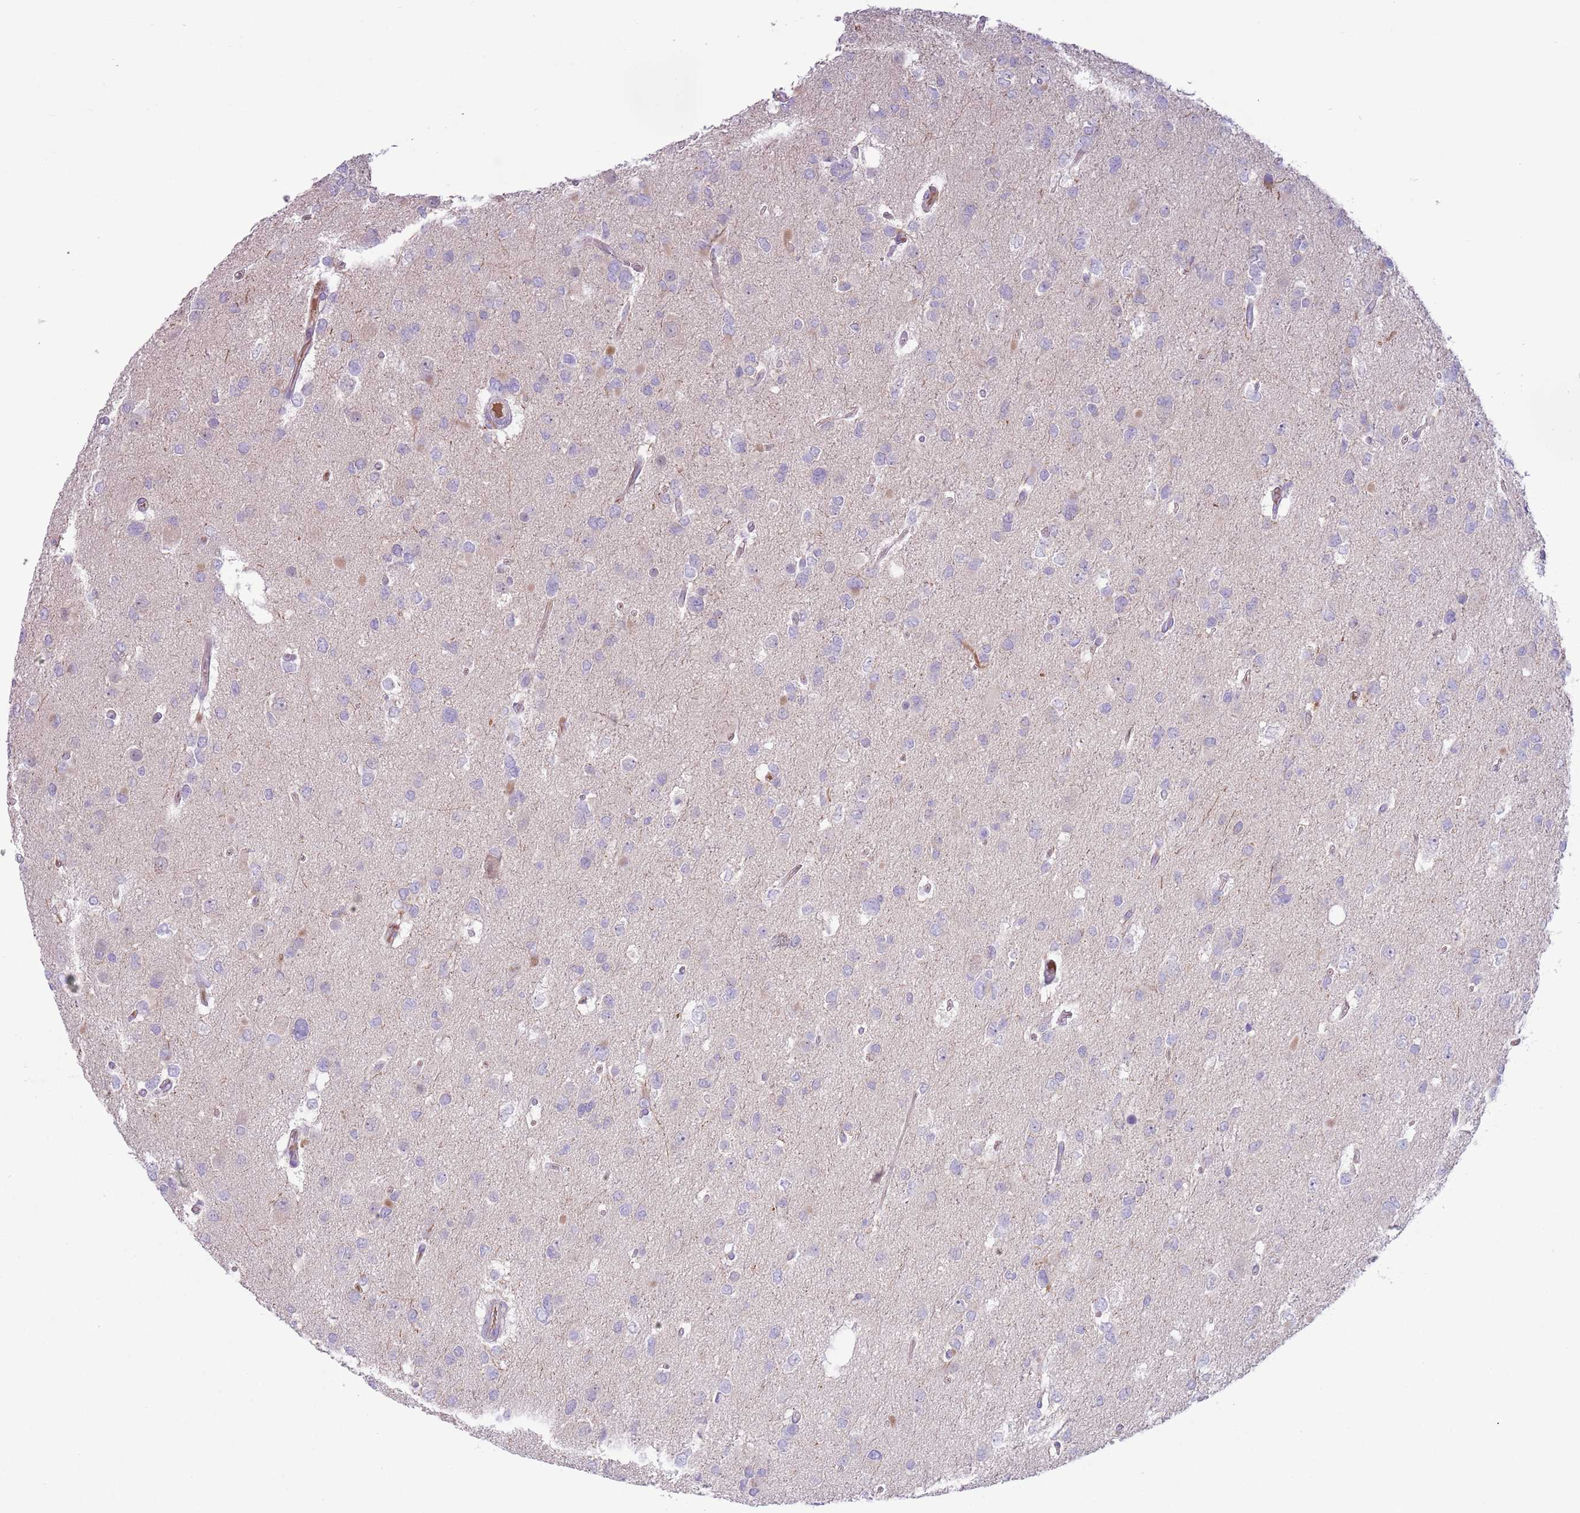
{"staining": {"intensity": "negative", "quantity": "none", "location": "none"}, "tissue": "glioma", "cell_type": "Tumor cells", "image_type": "cancer", "snomed": [{"axis": "morphology", "description": "Glioma, malignant, High grade"}, {"axis": "topography", "description": "Brain"}], "caption": "High magnification brightfield microscopy of glioma stained with DAB (brown) and counterstained with hematoxylin (blue): tumor cells show no significant positivity. Brightfield microscopy of immunohistochemistry (IHC) stained with DAB (3,3'-diaminobenzidine) (brown) and hematoxylin (blue), captured at high magnification.", "gene": "CFH", "patient": {"sex": "male", "age": 53}}